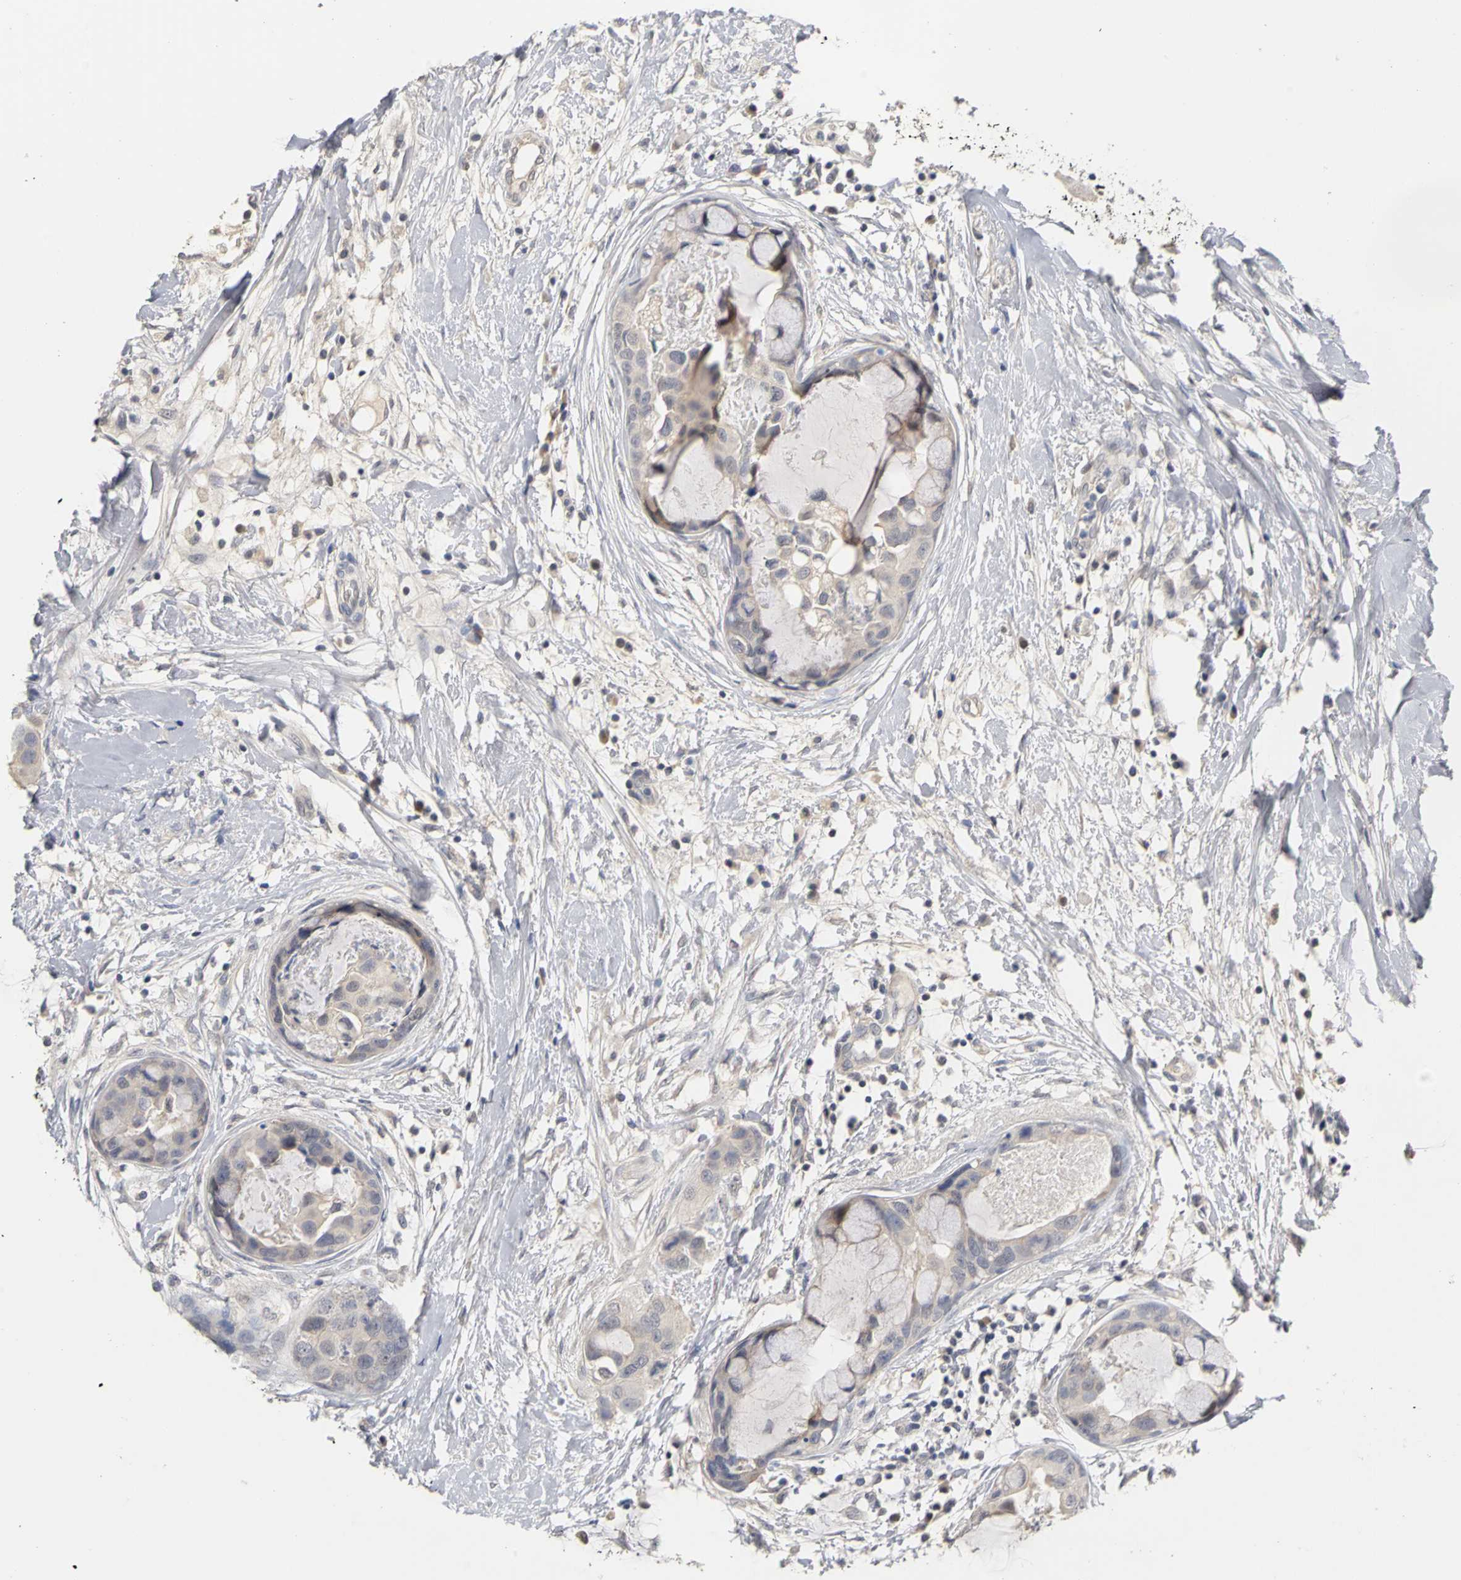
{"staining": {"intensity": "weak", "quantity": "25%-75%", "location": "cytoplasmic/membranous"}, "tissue": "breast cancer", "cell_type": "Tumor cells", "image_type": "cancer", "snomed": [{"axis": "morphology", "description": "Duct carcinoma"}, {"axis": "topography", "description": "Breast"}], "caption": "Tumor cells show weak cytoplasmic/membranous staining in approximately 25%-75% of cells in breast cancer. (DAB (3,3'-diaminobenzidine) IHC, brown staining for protein, blue staining for nuclei).", "gene": "PGR", "patient": {"sex": "female", "age": 40}}